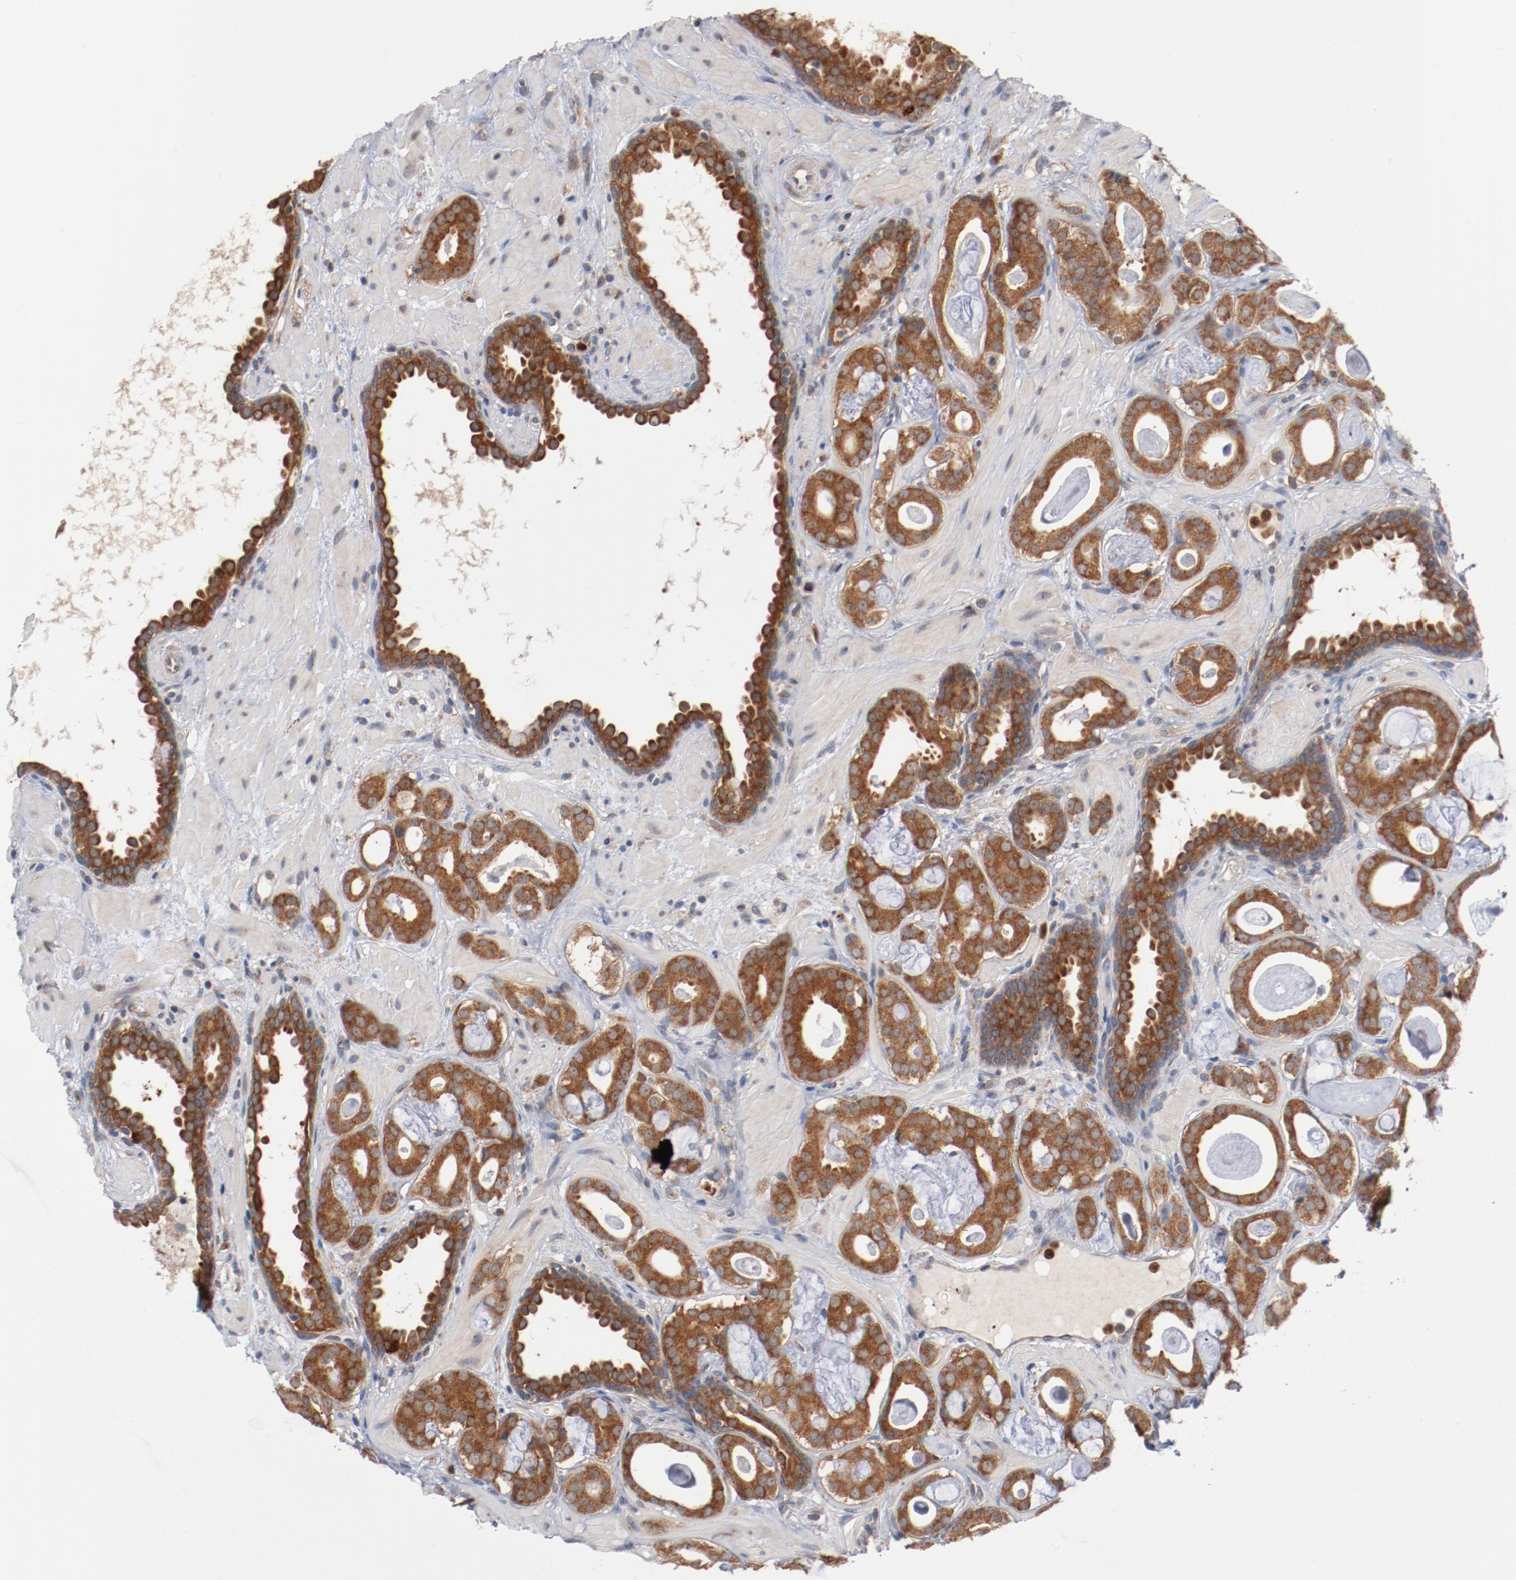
{"staining": {"intensity": "moderate", "quantity": ">75%", "location": "cytoplasmic/membranous"}, "tissue": "prostate cancer", "cell_type": "Tumor cells", "image_type": "cancer", "snomed": [{"axis": "morphology", "description": "Adenocarcinoma, Low grade"}, {"axis": "topography", "description": "Prostate"}], "caption": "Prostate cancer stained with immunohistochemistry shows moderate cytoplasmic/membranous expression in about >75% of tumor cells.", "gene": "RNASE11", "patient": {"sex": "male", "age": 57}}